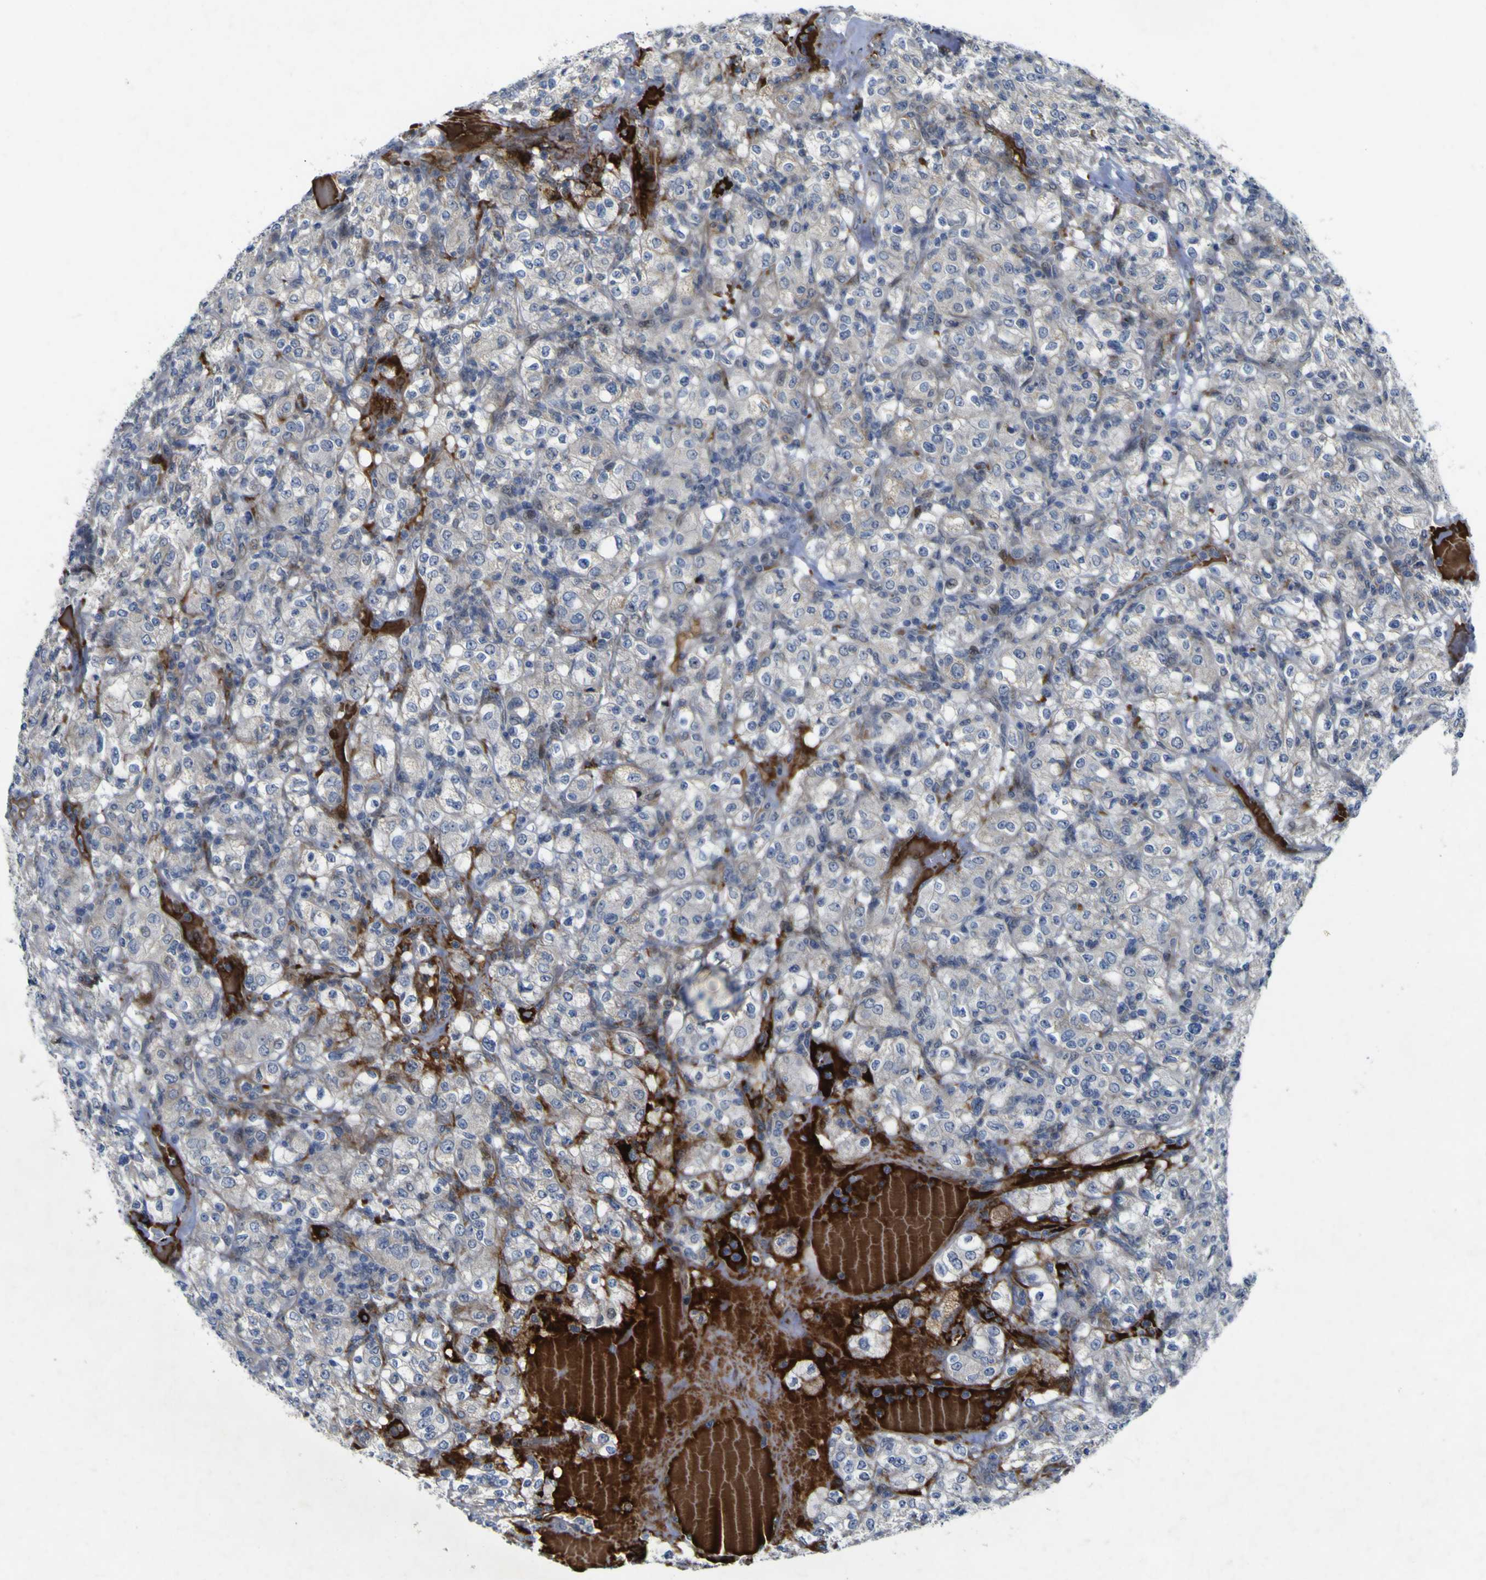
{"staining": {"intensity": "negative", "quantity": "none", "location": "none"}, "tissue": "renal cancer", "cell_type": "Tumor cells", "image_type": "cancer", "snomed": [{"axis": "morphology", "description": "Normal tissue, NOS"}, {"axis": "morphology", "description": "Adenocarcinoma, NOS"}, {"axis": "topography", "description": "Kidney"}], "caption": "Tumor cells are negative for brown protein staining in renal adenocarcinoma. (DAB (3,3'-diaminobenzidine) IHC, high magnification).", "gene": "NAV1", "patient": {"sex": "female", "age": 72}}